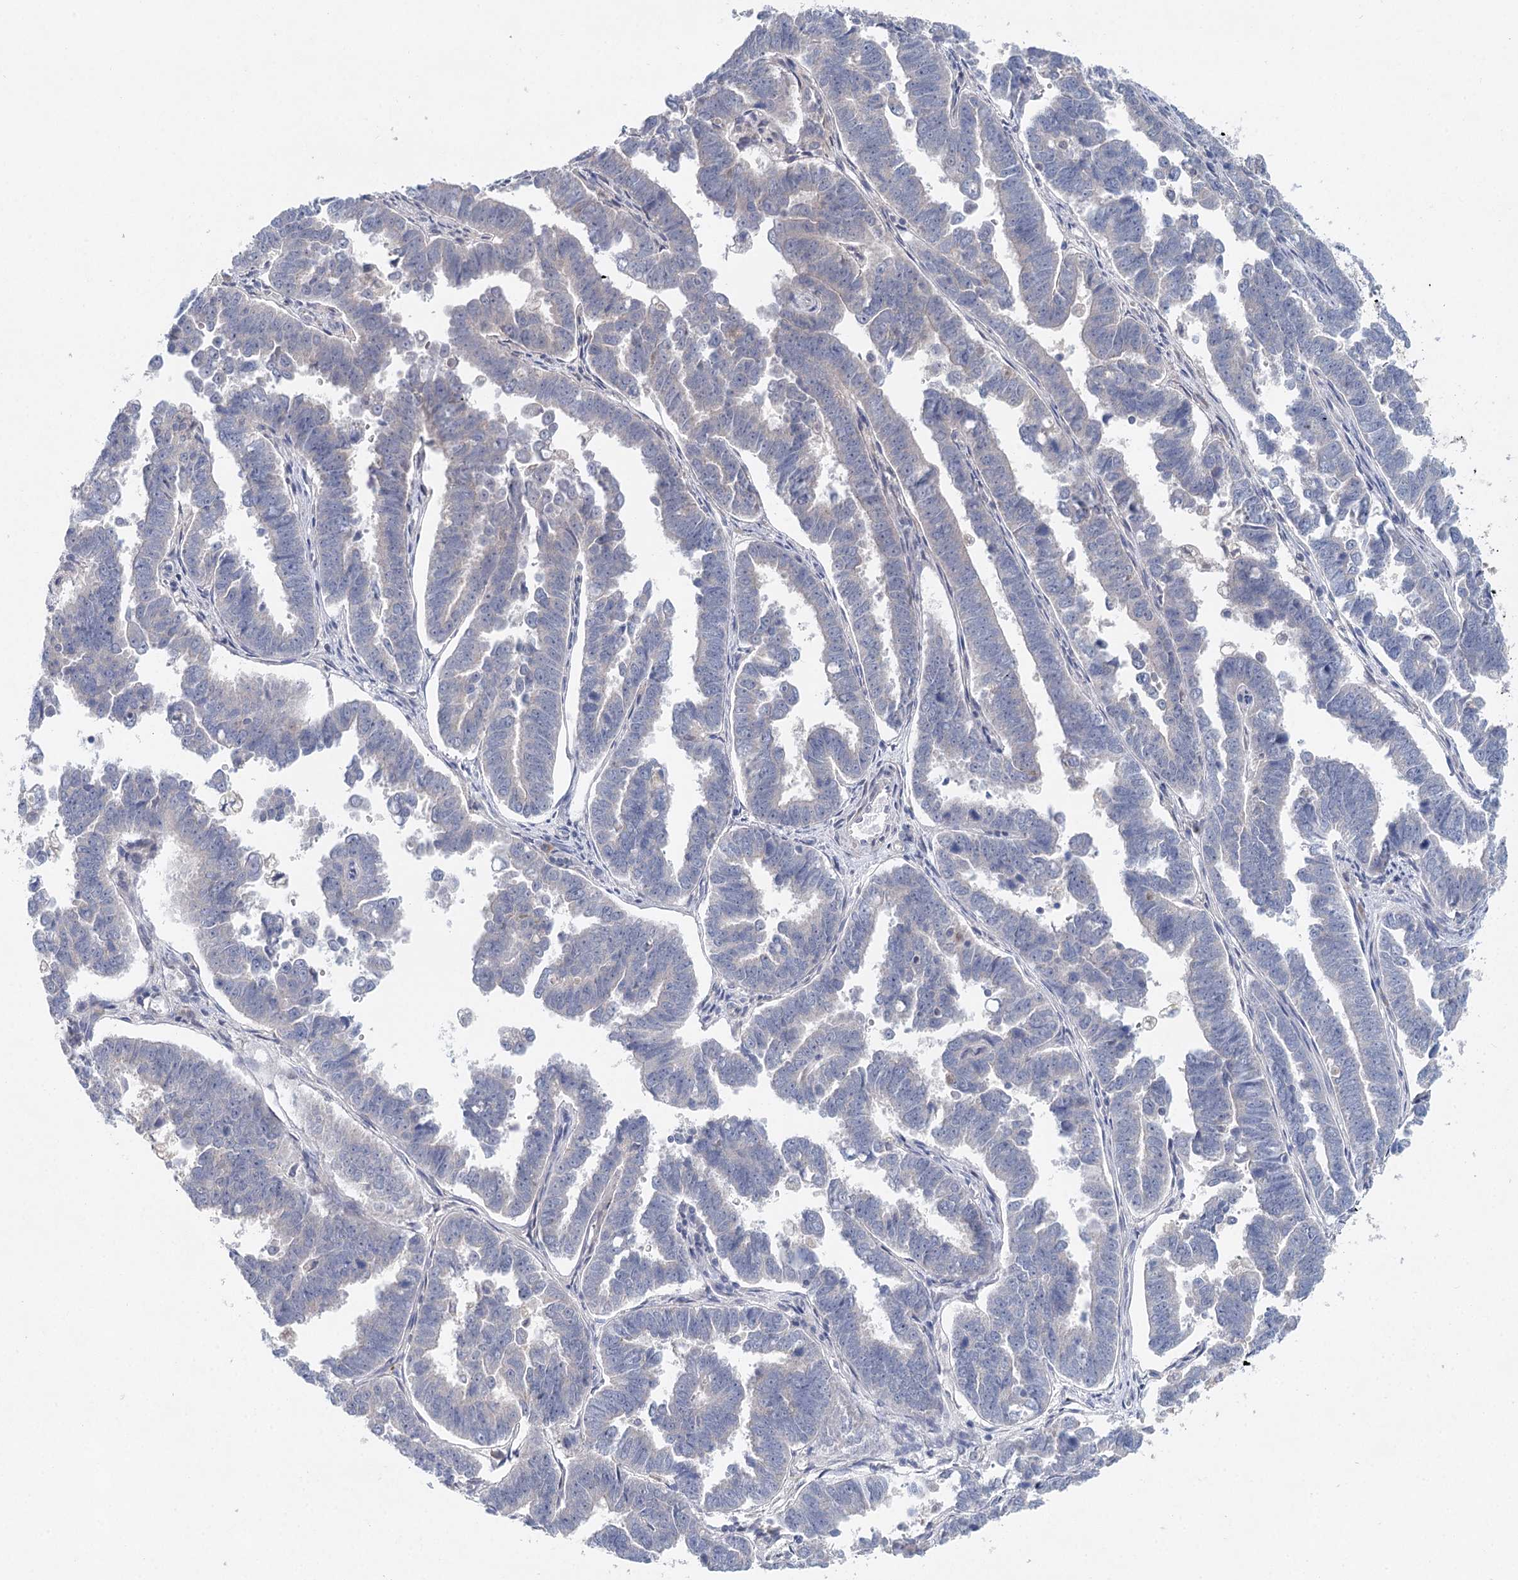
{"staining": {"intensity": "negative", "quantity": "none", "location": "none"}, "tissue": "endometrial cancer", "cell_type": "Tumor cells", "image_type": "cancer", "snomed": [{"axis": "morphology", "description": "Adenocarcinoma, NOS"}, {"axis": "topography", "description": "Endometrium"}], "caption": "High power microscopy image of an IHC histopathology image of endometrial cancer (adenocarcinoma), revealing no significant positivity in tumor cells.", "gene": "BLTP1", "patient": {"sex": "female", "age": 75}}